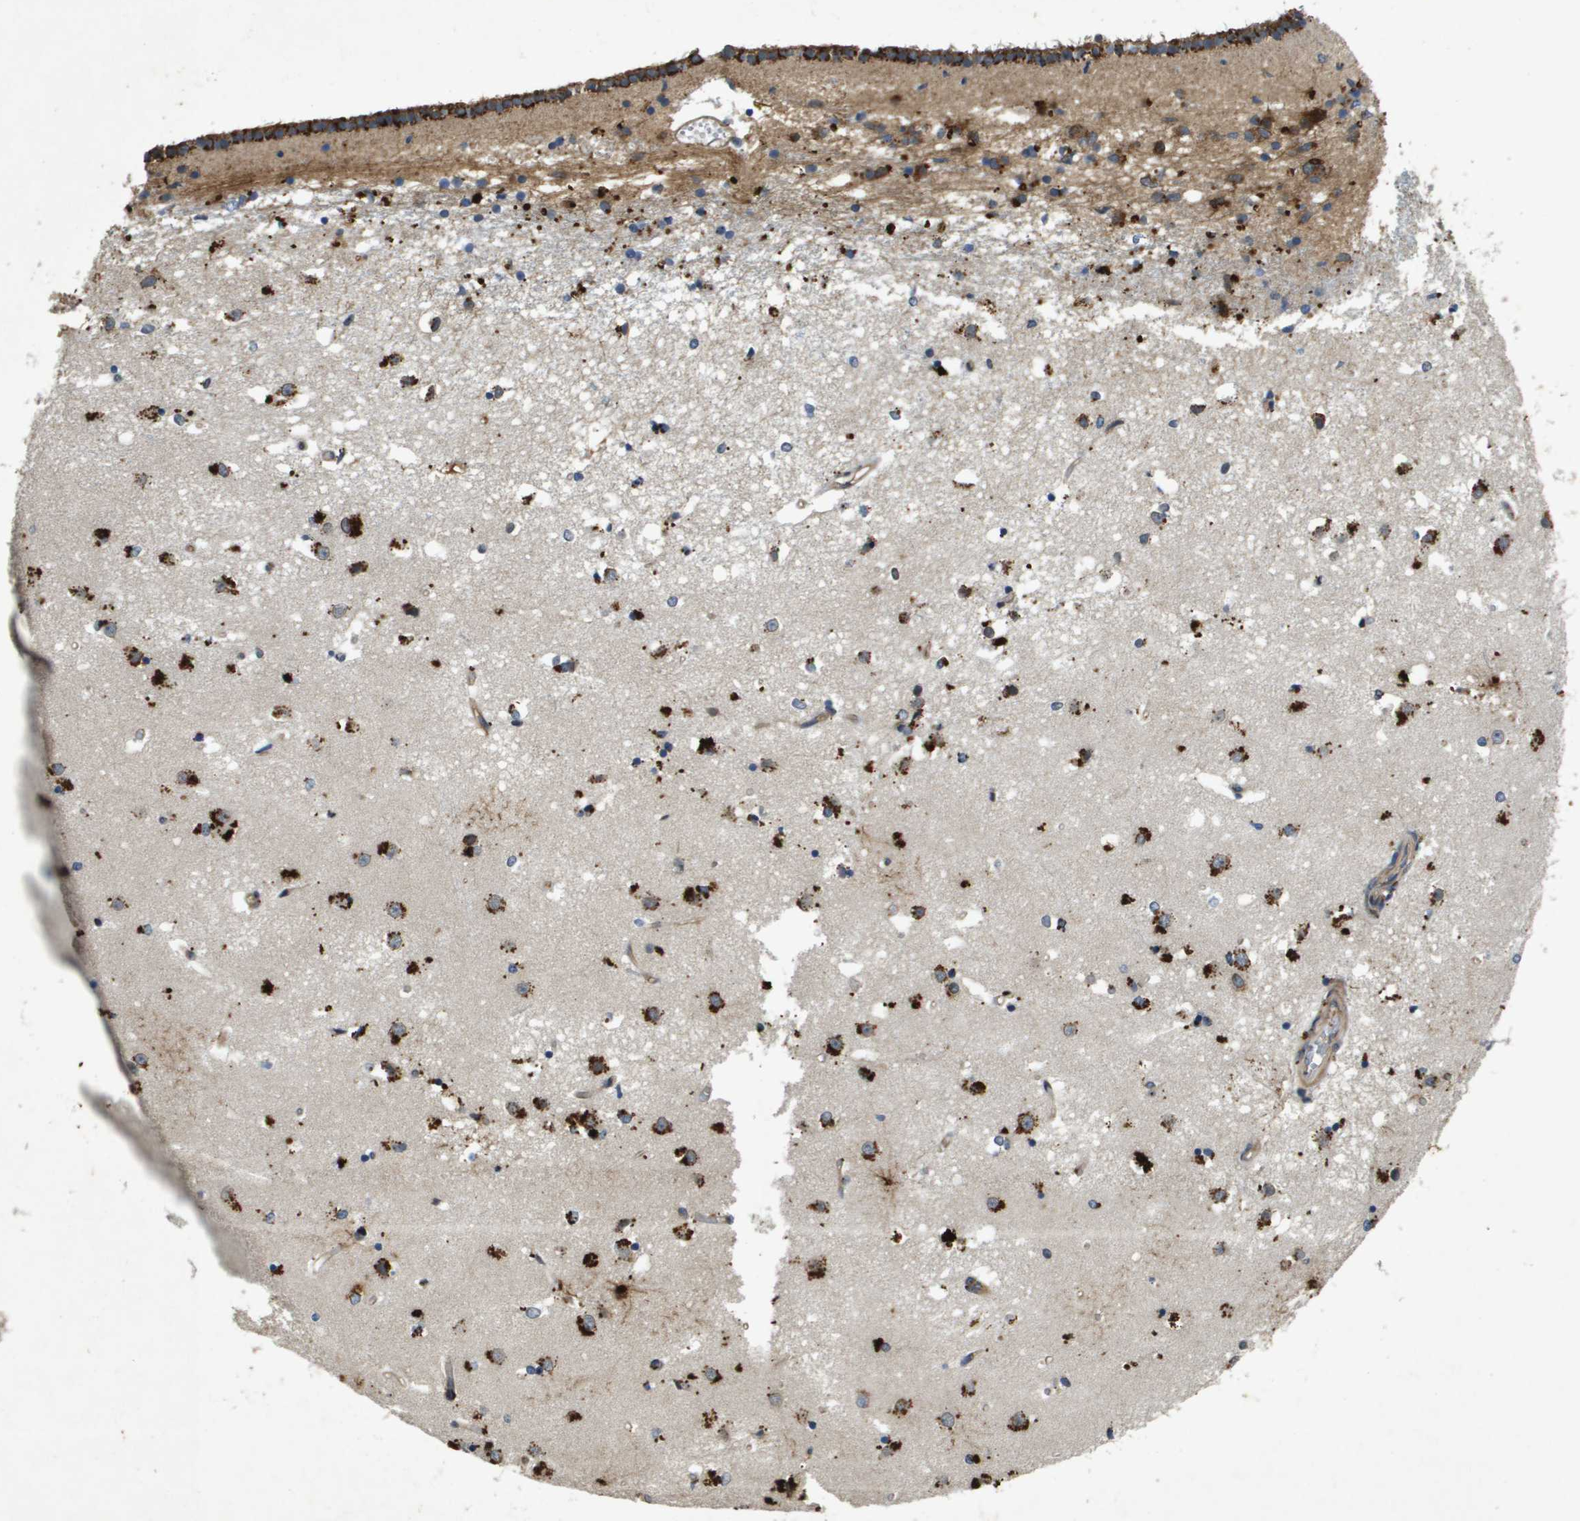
{"staining": {"intensity": "strong", "quantity": "<25%", "location": "cytoplasmic/membranous"}, "tissue": "caudate", "cell_type": "Glial cells", "image_type": "normal", "snomed": [{"axis": "morphology", "description": "Normal tissue, NOS"}, {"axis": "topography", "description": "Lateral ventricle wall"}], "caption": "This is a histology image of immunohistochemistry (IHC) staining of benign caudate, which shows strong expression in the cytoplasmic/membranous of glial cells.", "gene": "PGAP3", "patient": {"sex": "male", "age": 45}}